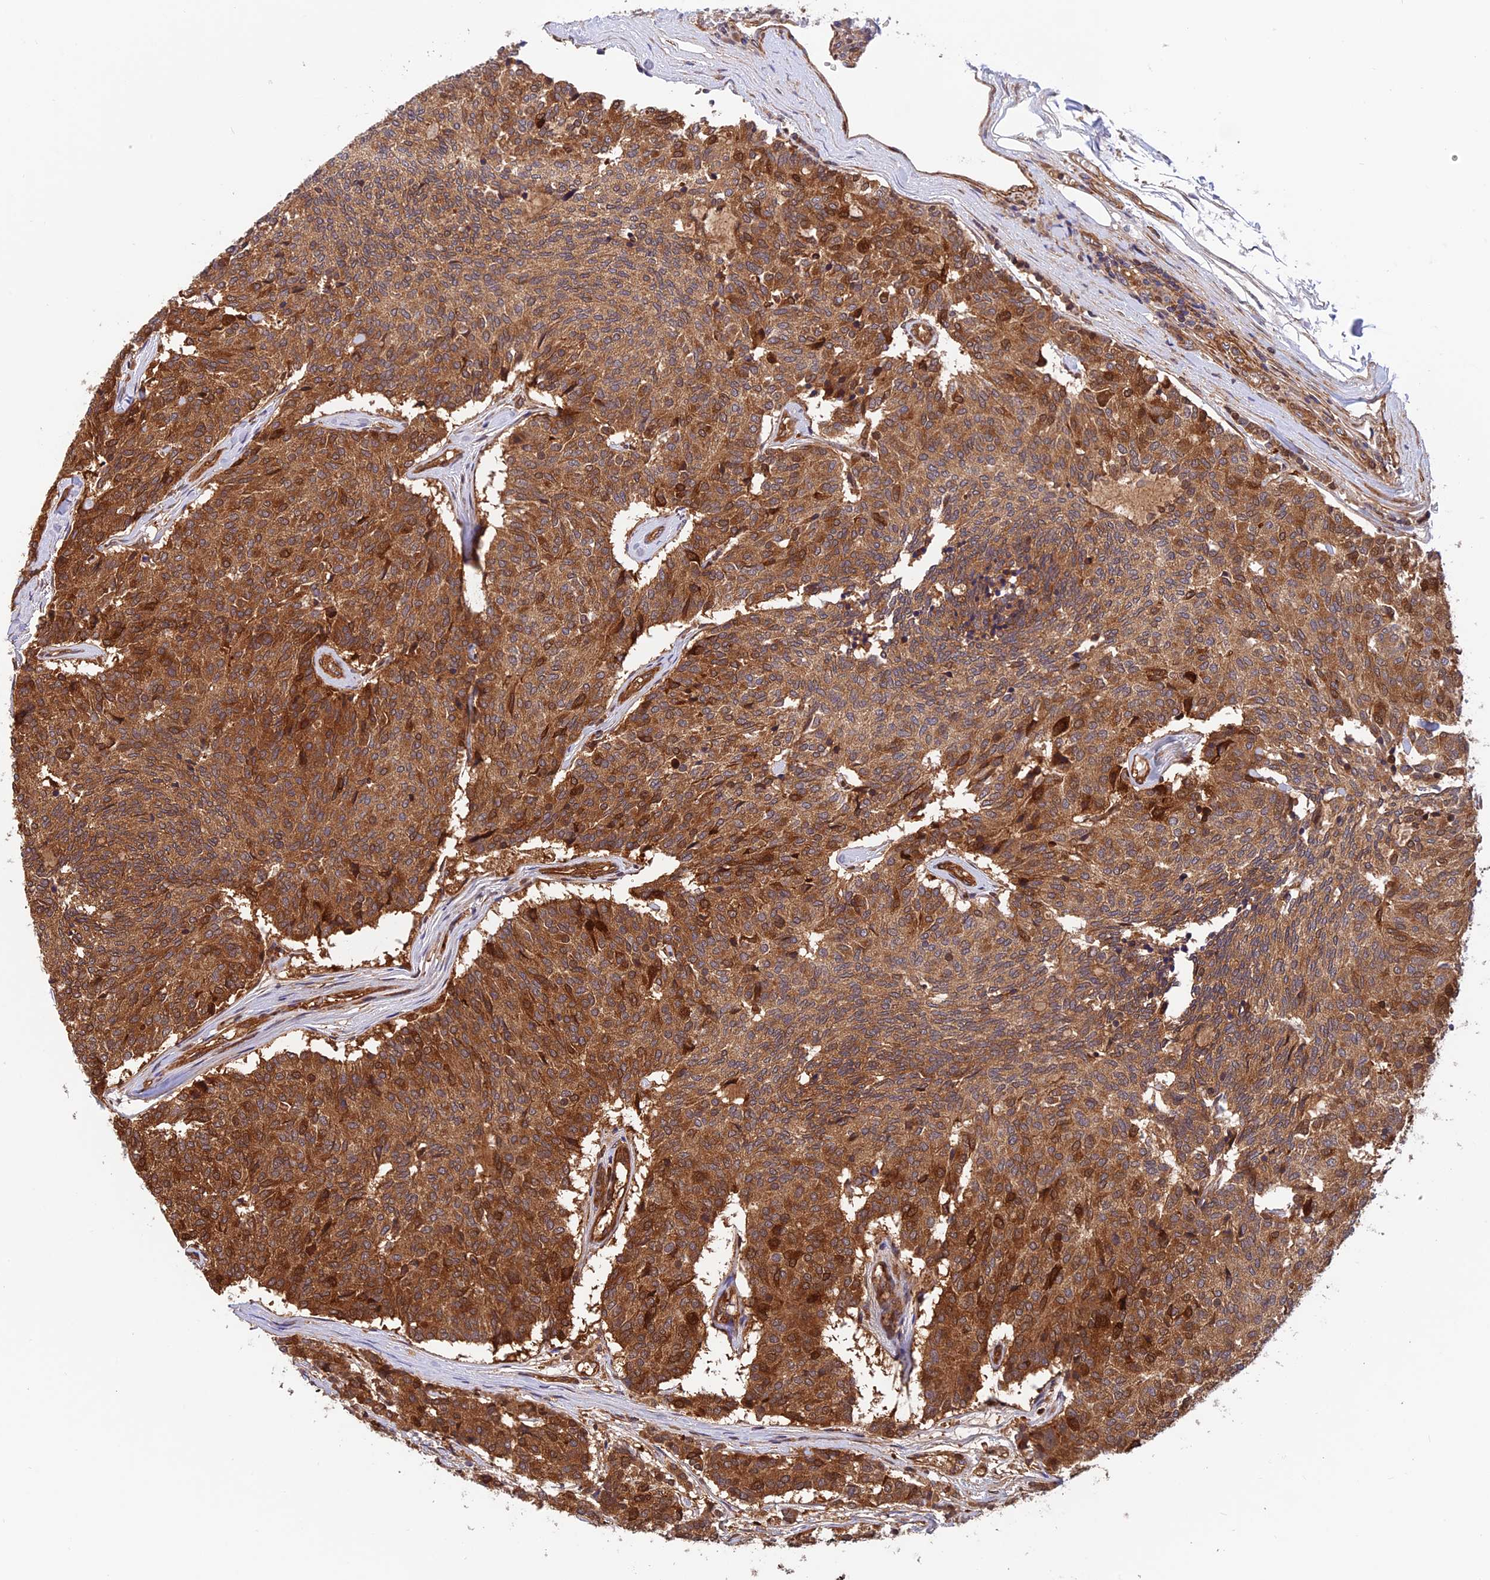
{"staining": {"intensity": "strong", "quantity": ">75%", "location": "cytoplasmic/membranous"}, "tissue": "carcinoid", "cell_type": "Tumor cells", "image_type": "cancer", "snomed": [{"axis": "morphology", "description": "Carcinoid, malignant, NOS"}, {"axis": "topography", "description": "Pancreas"}], "caption": "Human carcinoid stained for a protein (brown) reveals strong cytoplasmic/membranous positive expression in about >75% of tumor cells.", "gene": "EVI5L", "patient": {"sex": "female", "age": 54}}